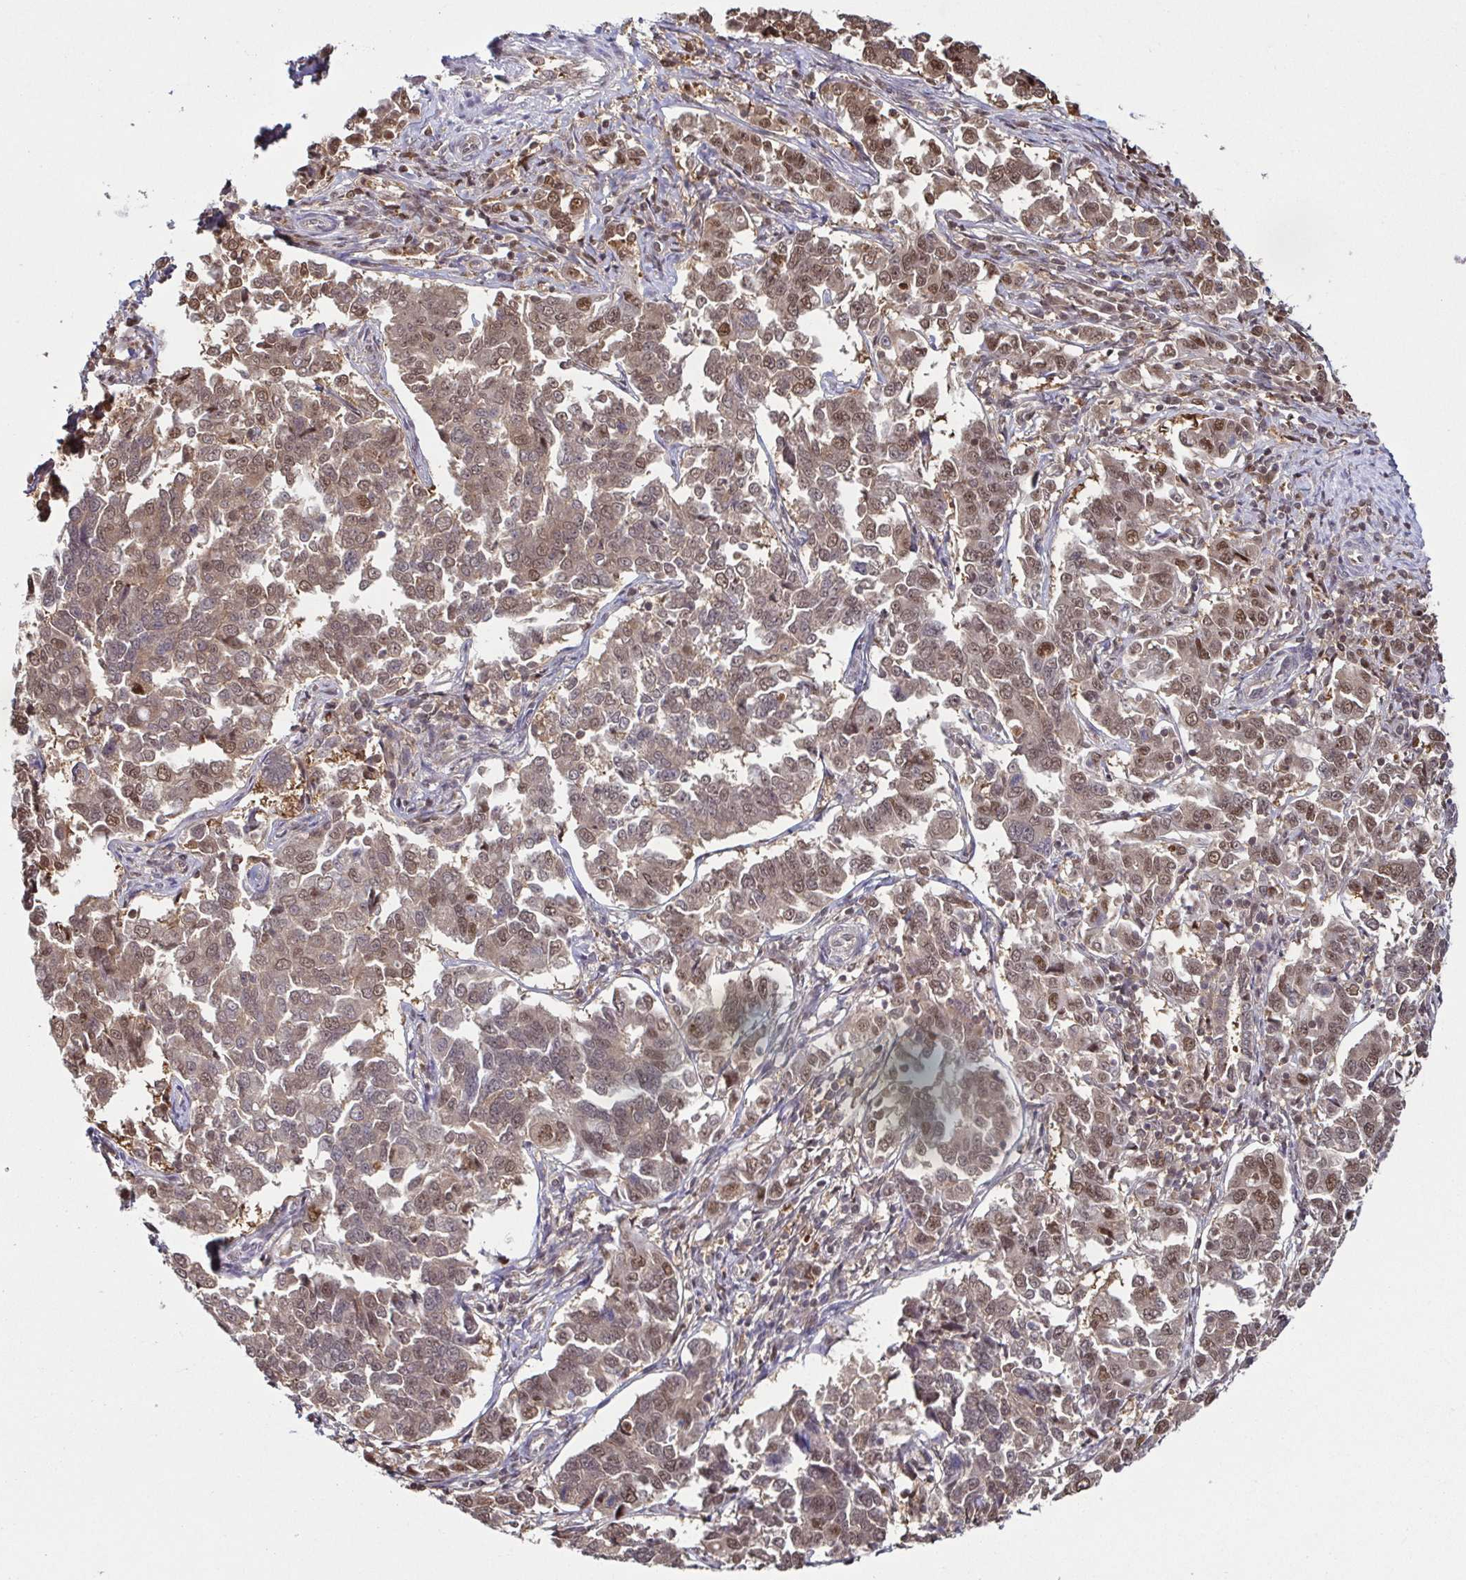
{"staining": {"intensity": "moderate", "quantity": ">75%", "location": "cytoplasmic/membranous,nuclear"}, "tissue": "endometrial cancer", "cell_type": "Tumor cells", "image_type": "cancer", "snomed": [{"axis": "morphology", "description": "Adenocarcinoma, NOS"}, {"axis": "topography", "description": "Endometrium"}], "caption": "Tumor cells reveal medium levels of moderate cytoplasmic/membranous and nuclear positivity in about >75% of cells in human endometrial cancer. The staining was performed using DAB (3,3'-diaminobenzidine) to visualize the protein expression in brown, while the nuclei were stained in blue with hematoxylin (Magnification: 20x).", "gene": "PSMB9", "patient": {"sex": "female", "age": 43}}